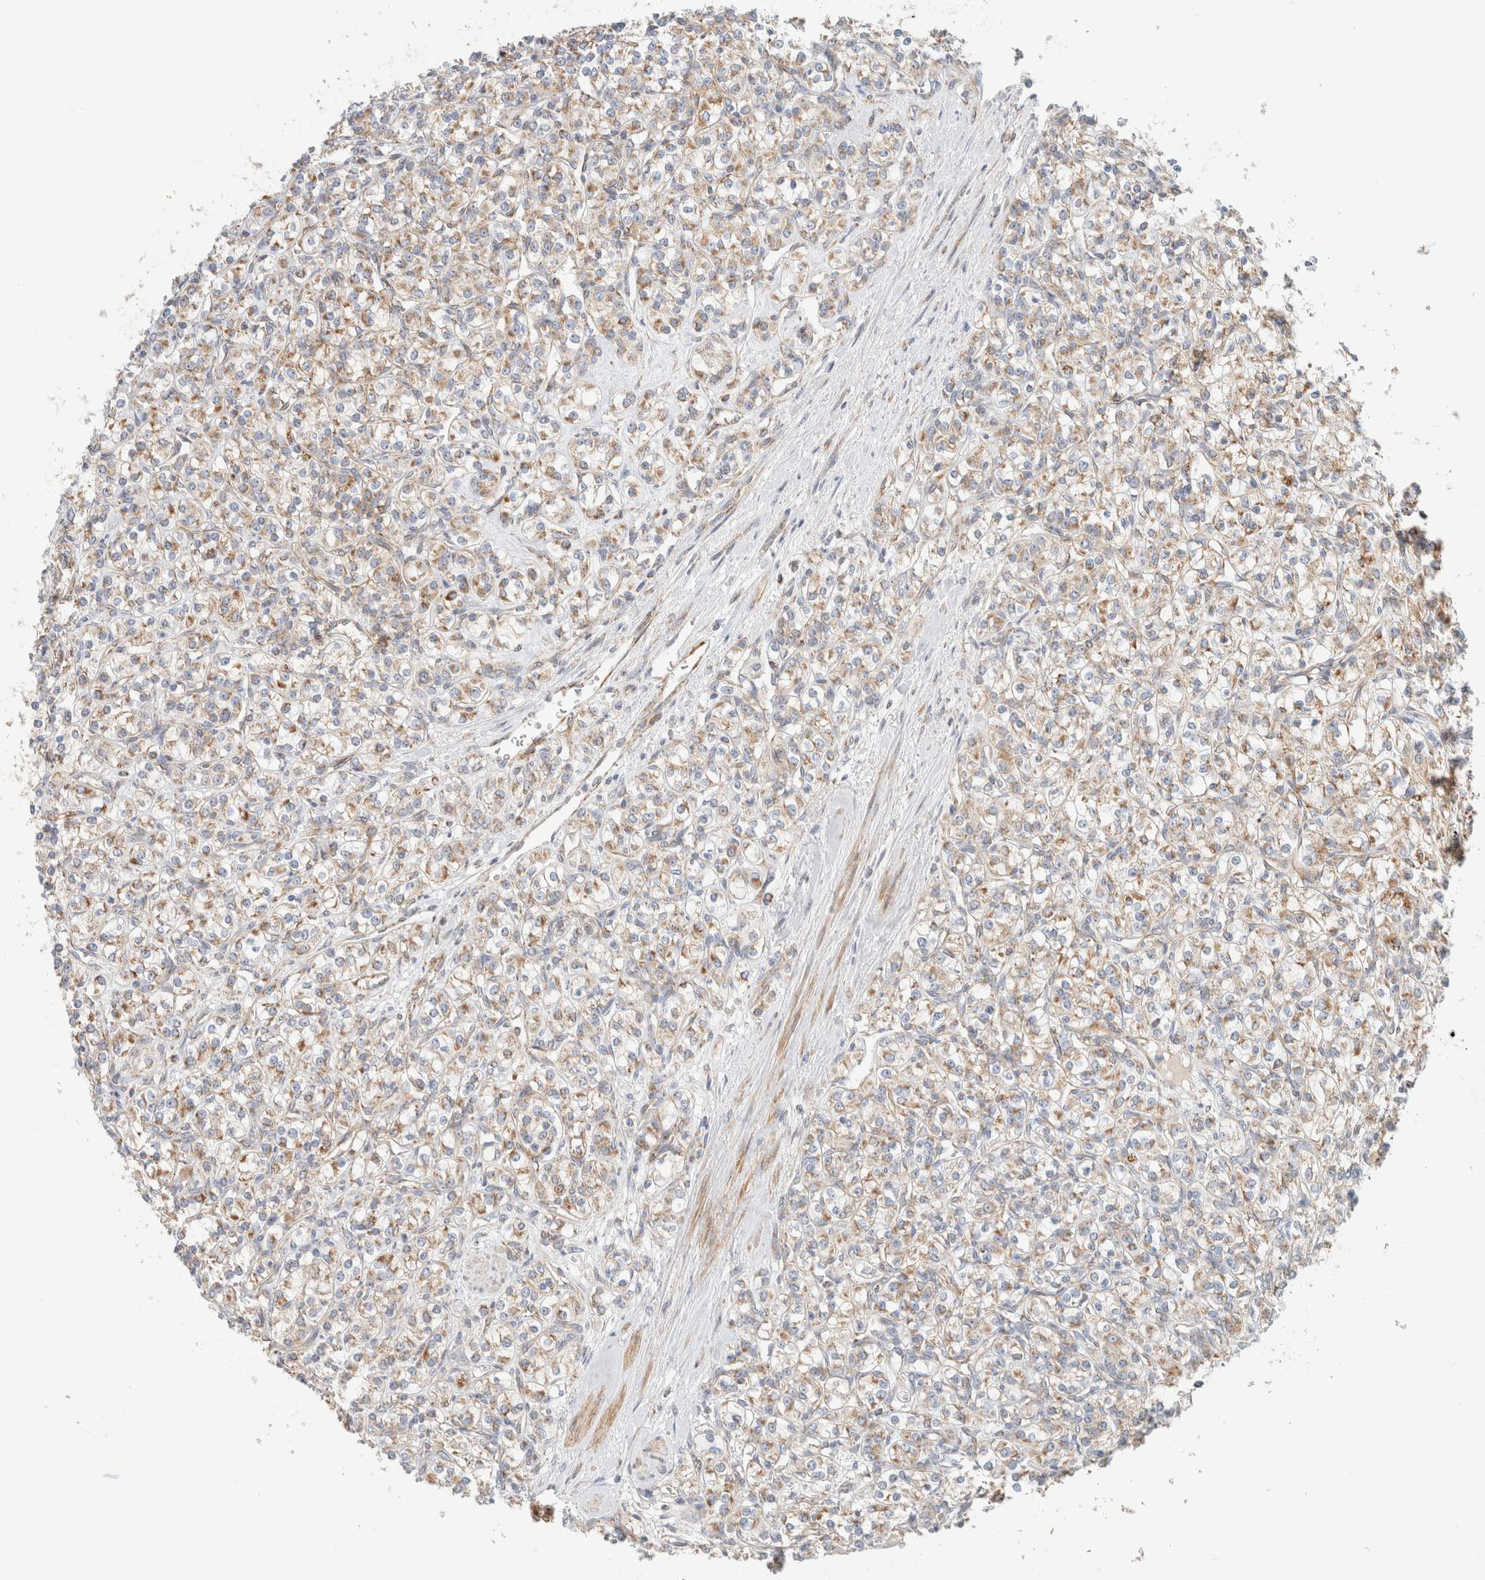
{"staining": {"intensity": "moderate", "quantity": ">75%", "location": "cytoplasmic/membranous"}, "tissue": "renal cancer", "cell_type": "Tumor cells", "image_type": "cancer", "snomed": [{"axis": "morphology", "description": "Adenocarcinoma, NOS"}, {"axis": "topography", "description": "Kidney"}], "caption": "A micrograph of human renal adenocarcinoma stained for a protein demonstrates moderate cytoplasmic/membranous brown staining in tumor cells.", "gene": "MRM3", "patient": {"sex": "male", "age": 77}}